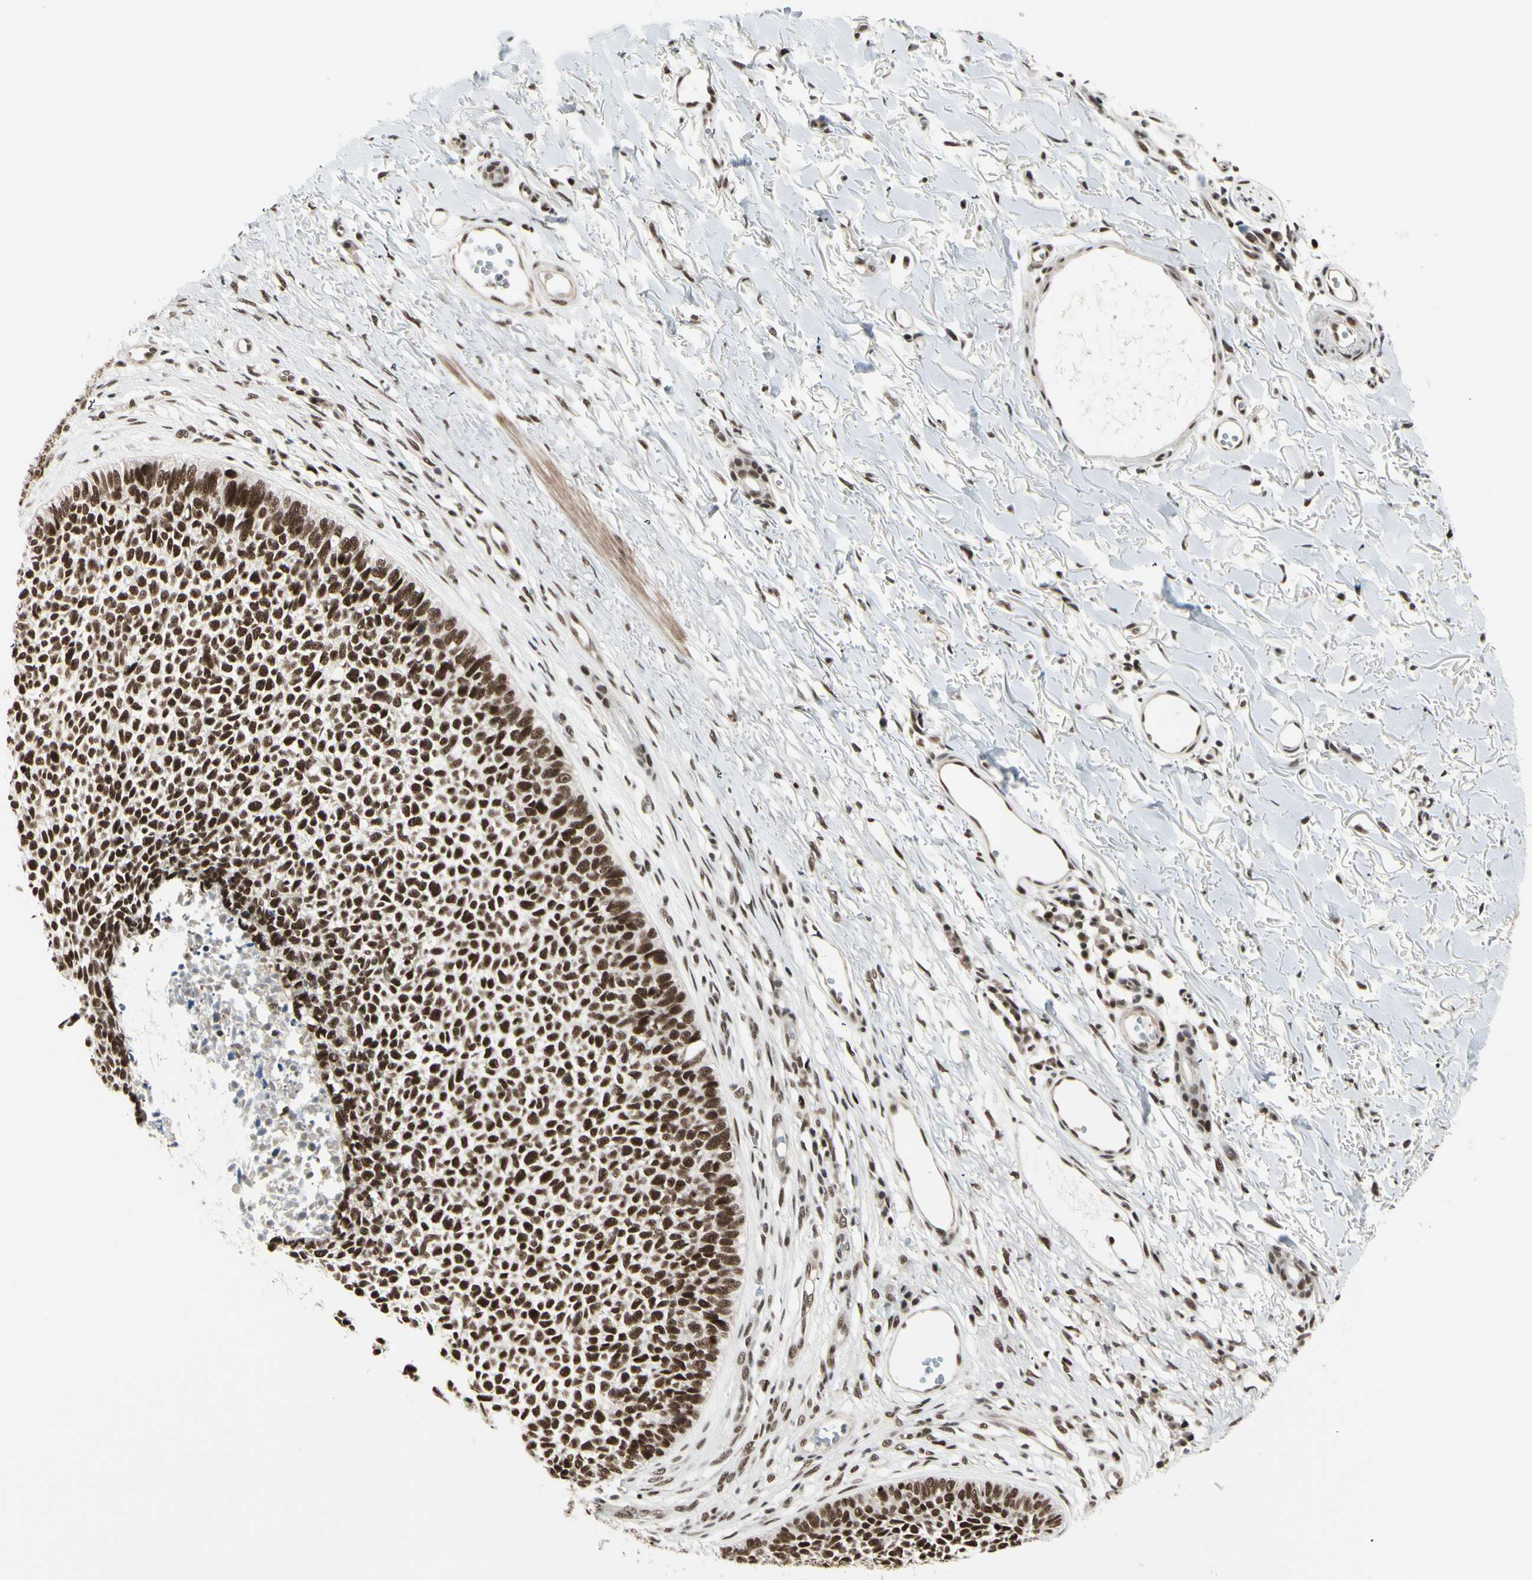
{"staining": {"intensity": "strong", "quantity": ">75%", "location": "nuclear"}, "tissue": "skin cancer", "cell_type": "Tumor cells", "image_type": "cancer", "snomed": [{"axis": "morphology", "description": "Basal cell carcinoma"}, {"axis": "topography", "description": "Skin"}], "caption": "Protein analysis of skin cancer (basal cell carcinoma) tissue demonstrates strong nuclear positivity in approximately >75% of tumor cells.", "gene": "CHAMP1", "patient": {"sex": "female", "age": 84}}